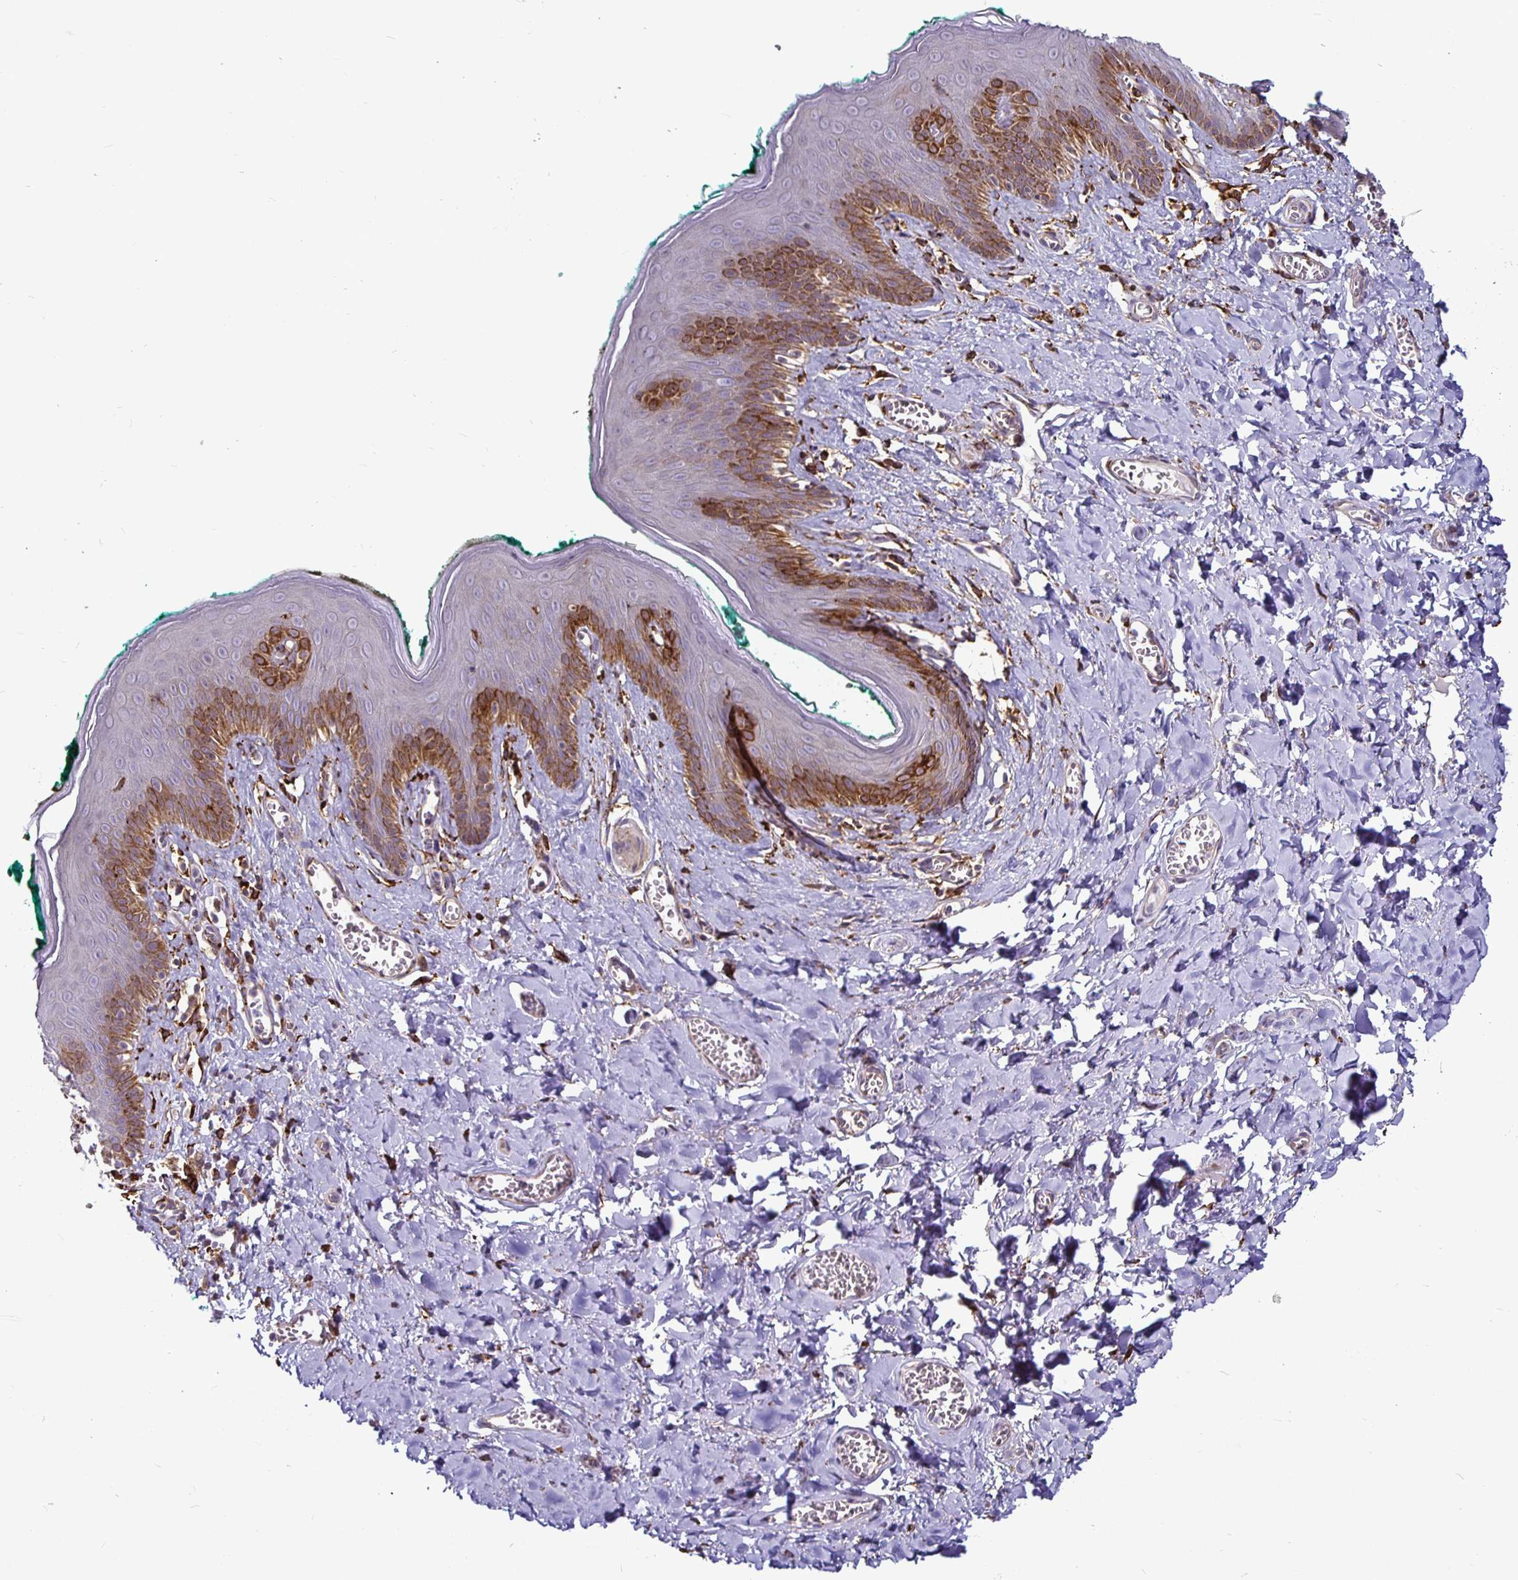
{"staining": {"intensity": "moderate", "quantity": "<25%", "location": "cytoplasmic/membranous"}, "tissue": "skin", "cell_type": "Epidermal cells", "image_type": "normal", "snomed": [{"axis": "morphology", "description": "Normal tissue, NOS"}, {"axis": "topography", "description": "Vulva"}, {"axis": "topography", "description": "Peripheral nerve tissue"}], "caption": "Skin stained for a protein (brown) shows moderate cytoplasmic/membranous positive staining in about <25% of epidermal cells.", "gene": "P4HA2", "patient": {"sex": "female", "age": 66}}